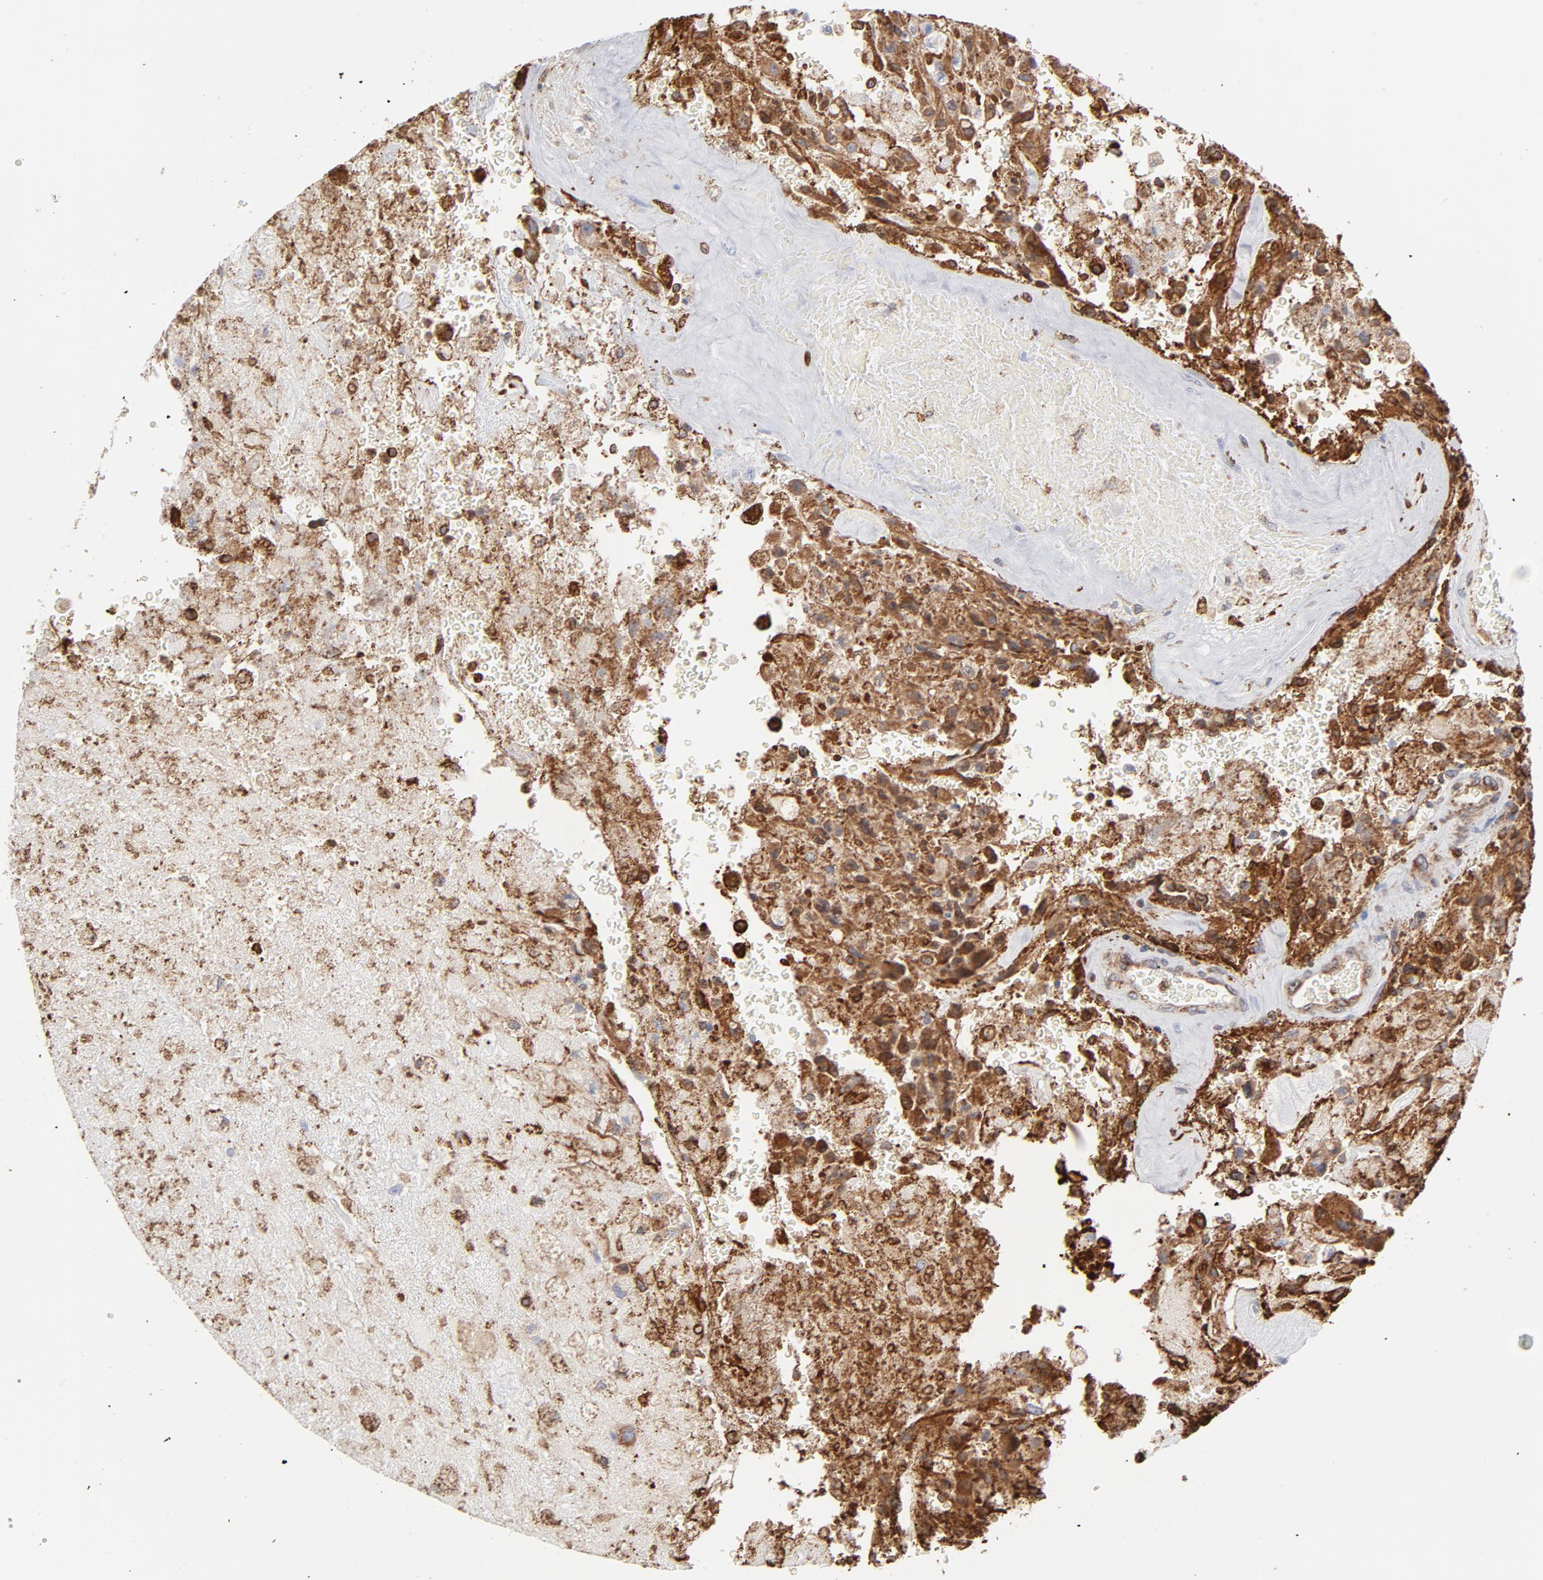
{"staining": {"intensity": "strong", "quantity": ">75%", "location": "cytoplasmic/membranous"}, "tissue": "glioma", "cell_type": "Tumor cells", "image_type": "cancer", "snomed": [{"axis": "morphology", "description": "Normal tissue, NOS"}, {"axis": "morphology", "description": "Glioma, malignant, High grade"}, {"axis": "topography", "description": "Cerebral cortex"}], "caption": "Immunohistochemistry of glioma reveals high levels of strong cytoplasmic/membranous staining in approximately >75% of tumor cells. (DAB (3,3'-diaminobenzidine) = brown stain, brightfield microscopy at high magnification).", "gene": "CANX", "patient": {"sex": "male", "age": 56}}